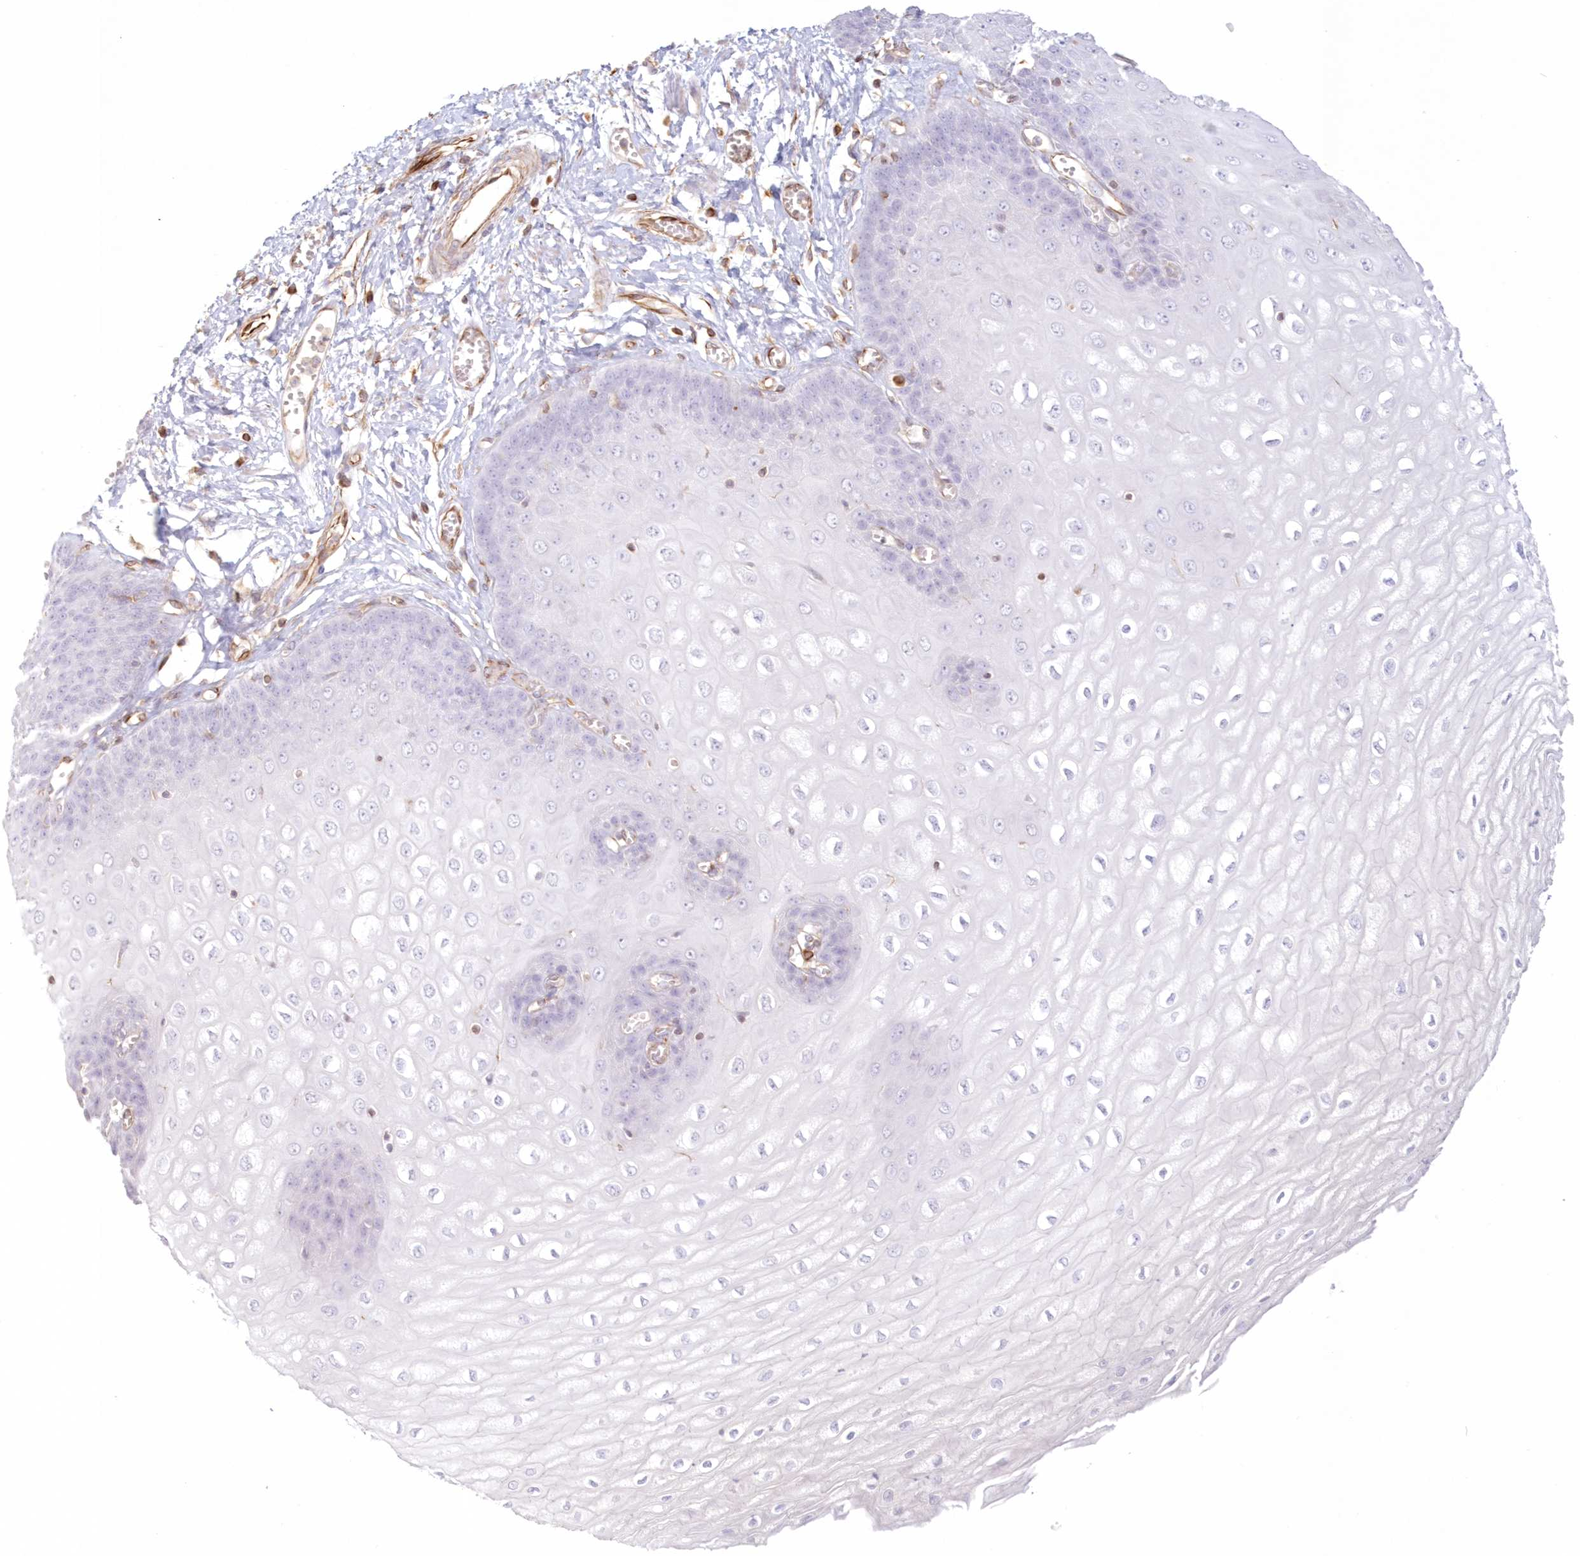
{"staining": {"intensity": "negative", "quantity": "none", "location": "none"}, "tissue": "esophagus", "cell_type": "Squamous epithelial cells", "image_type": "normal", "snomed": [{"axis": "morphology", "description": "Normal tissue, NOS"}, {"axis": "topography", "description": "Esophagus"}], "caption": "Micrograph shows no significant protein staining in squamous epithelial cells of benign esophagus. (DAB immunohistochemistry with hematoxylin counter stain).", "gene": "DMRTB1", "patient": {"sex": "male", "age": 60}}